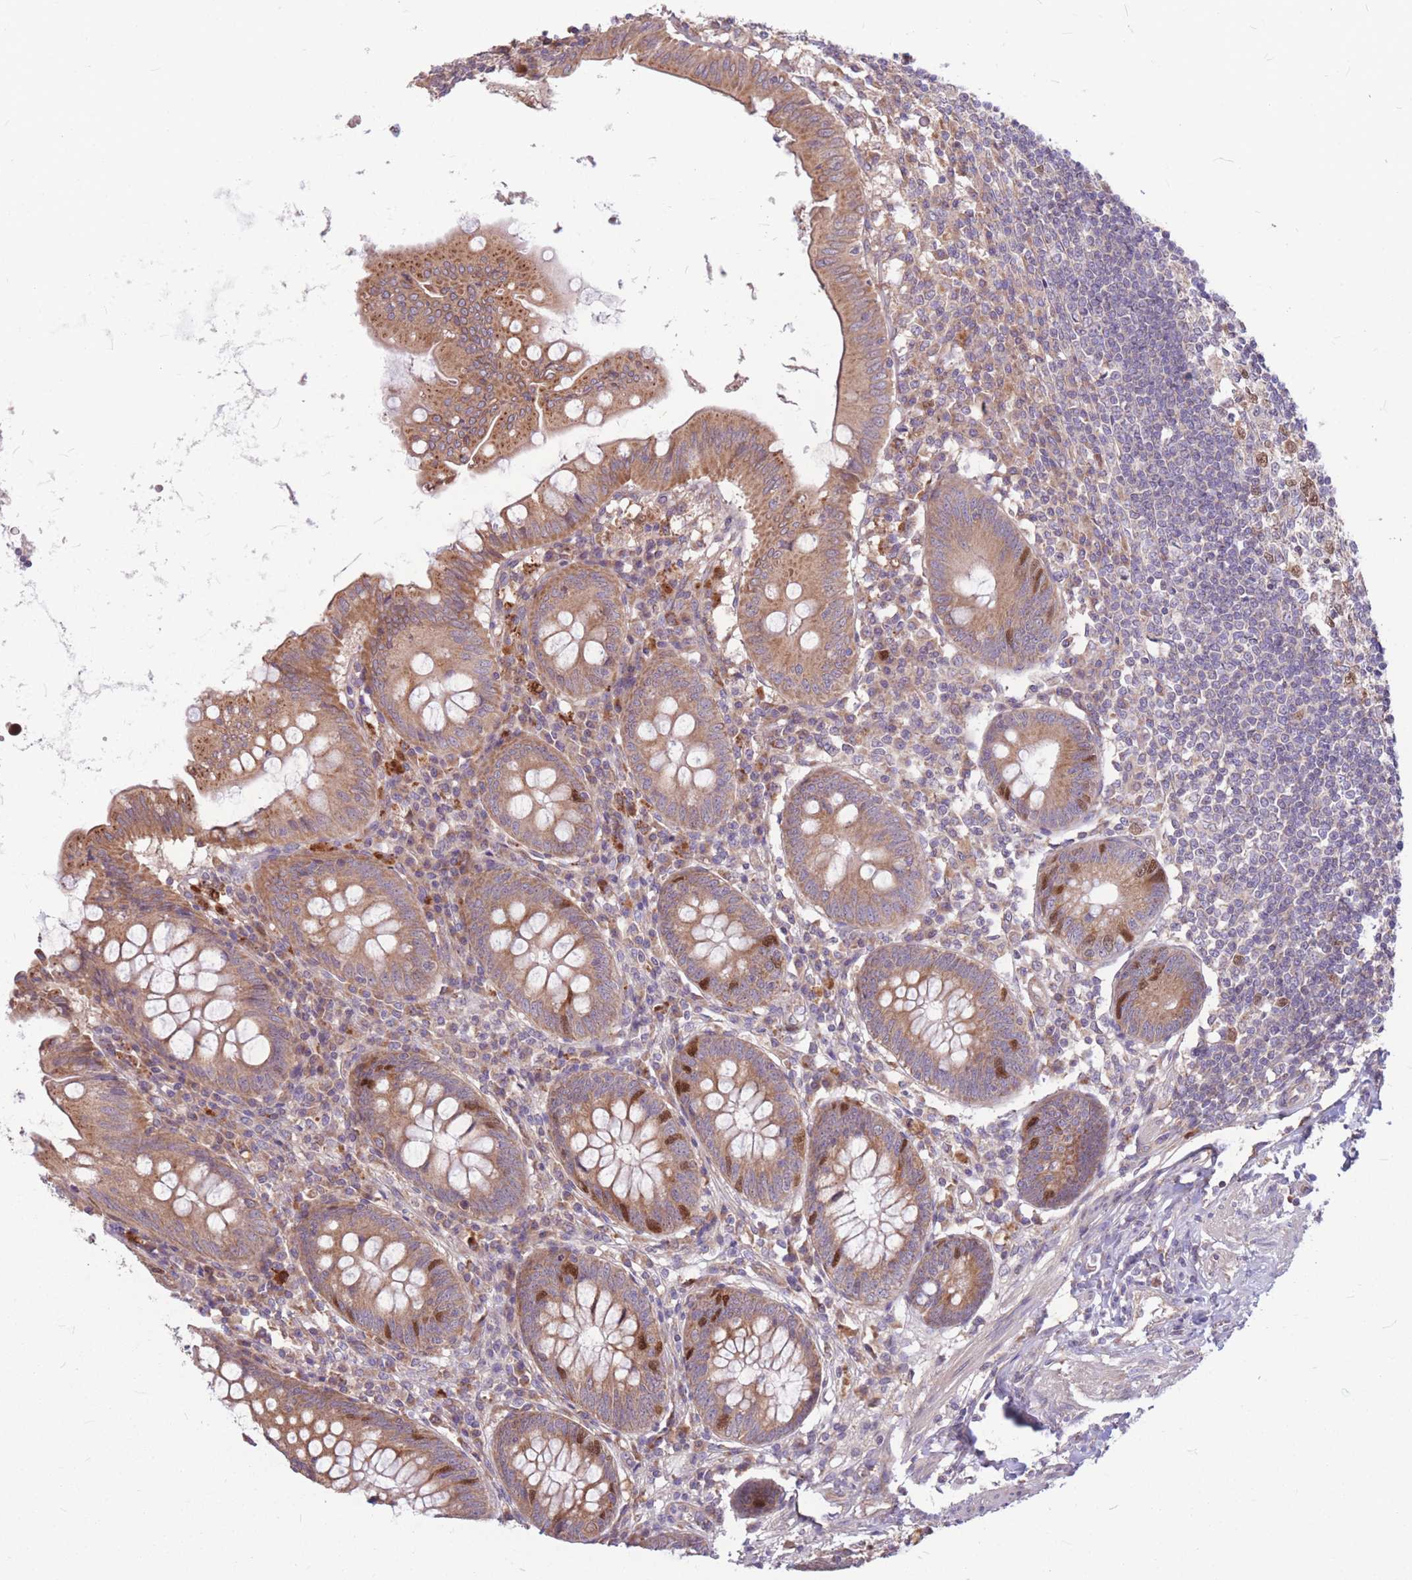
{"staining": {"intensity": "moderate", "quantity": ">75%", "location": "cytoplasmic/membranous,nuclear"}, "tissue": "appendix", "cell_type": "Glandular cells", "image_type": "normal", "snomed": [{"axis": "morphology", "description": "Normal tissue, NOS"}, {"axis": "topography", "description": "Appendix"}], "caption": "Protein staining displays moderate cytoplasmic/membranous,nuclear expression in about >75% of glandular cells in unremarkable appendix.", "gene": "GMNN", "patient": {"sex": "female", "age": 54}}